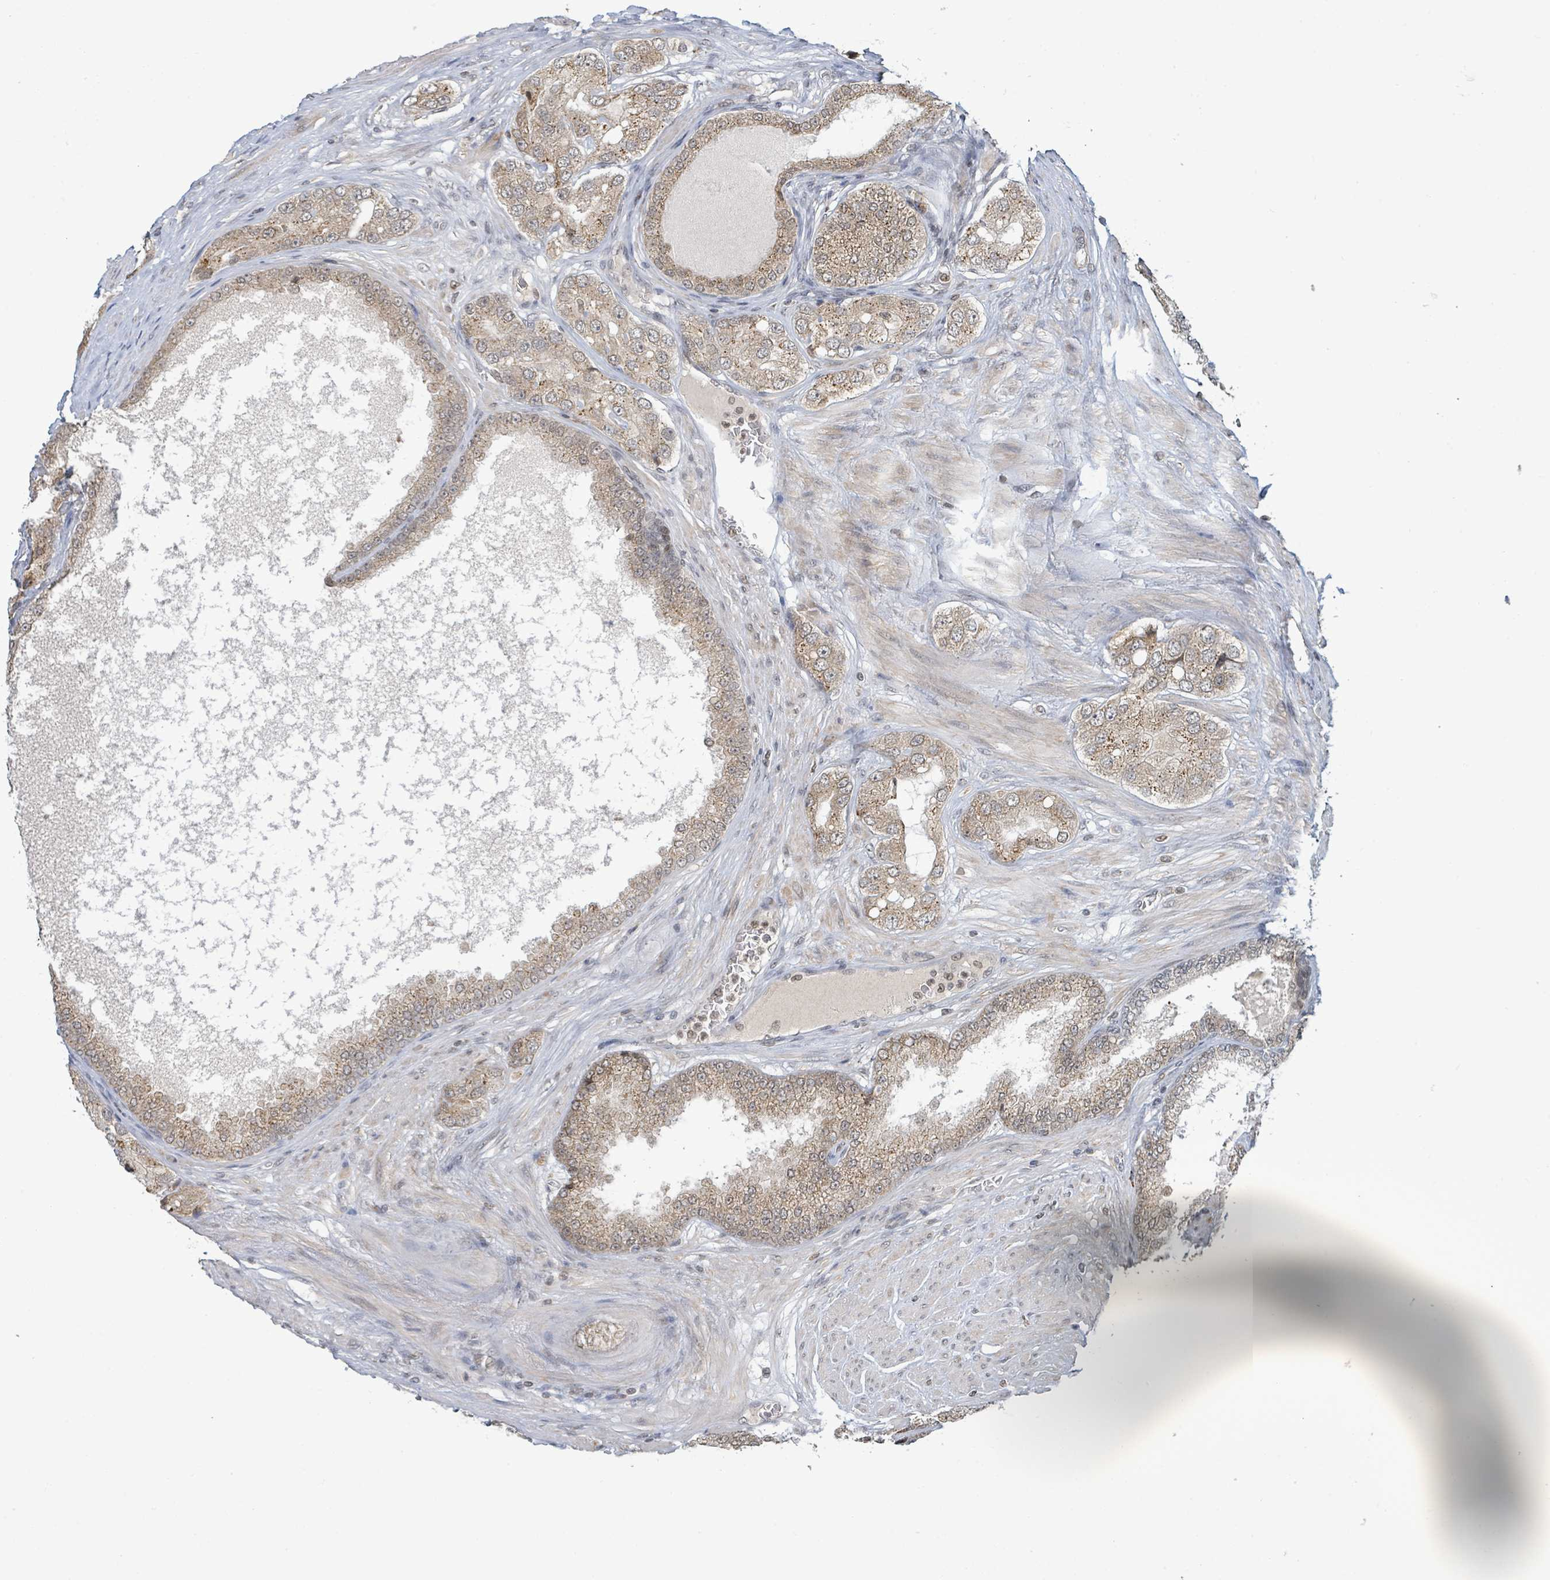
{"staining": {"intensity": "moderate", "quantity": ">75%", "location": "cytoplasmic/membranous"}, "tissue": "prostate cancer", "cell_type": "Tumor cells", "image_type": "cancer", "snomed": [{"axis": "morphology", "description": "Adenocarcinoma, High grade"}, {"axis": "topography", "description": "Prostate"}], "caption": "A high-resolution micrograph shows immunohistochemistry (IHC) staining of prostate adenocarcinoma (high-grade), which demonstrates moderate cytoplasmic/membranous staining in approximately >75% of tumor cells. The staining is performed using DAB brown chromogen to label protein expression. The nuclei are counter-stained blue using hematoxylin.", "gene": "SBF2", "patient": {"sex": "male", "age": 71}}